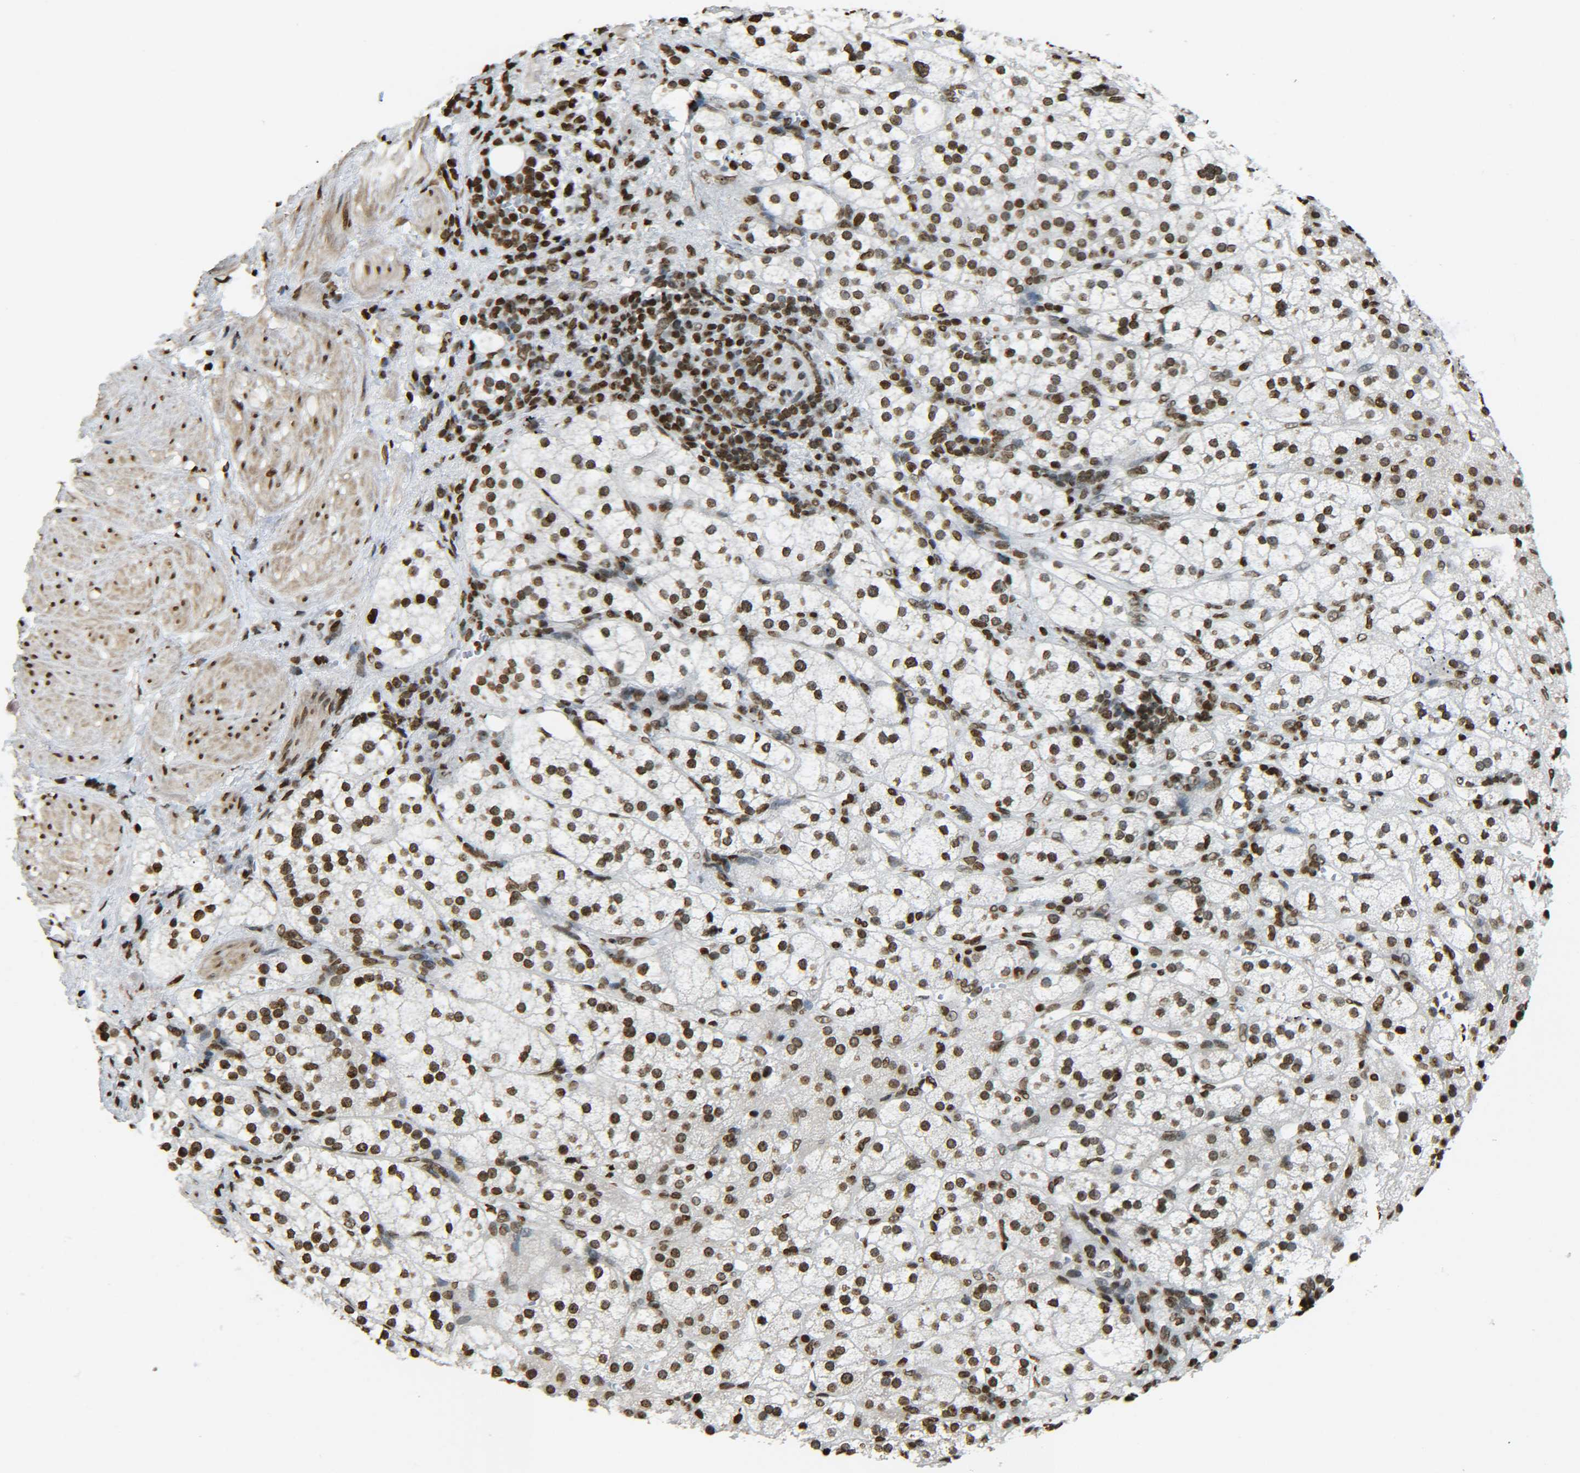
{"staining": {"intensity": "moderate", "quantity": ">75%", "location": "nuclear"}, "tissue": "adrenal gland", "cell_type": "Glandular cells", "image_type": "normal", "snomed": [{"axis": "morphology", "description": "Normal tissue, NOS"}, {"axis": "topography", "description": "Adrenal gland"}], "caption": "This is a photomicrograph of IHC staining of normal adrenal gland, which shows moderate expression in the nuclear of glandular cells.", "gene": "H4C16", "patient": {"sex": "male", "age": 56}}